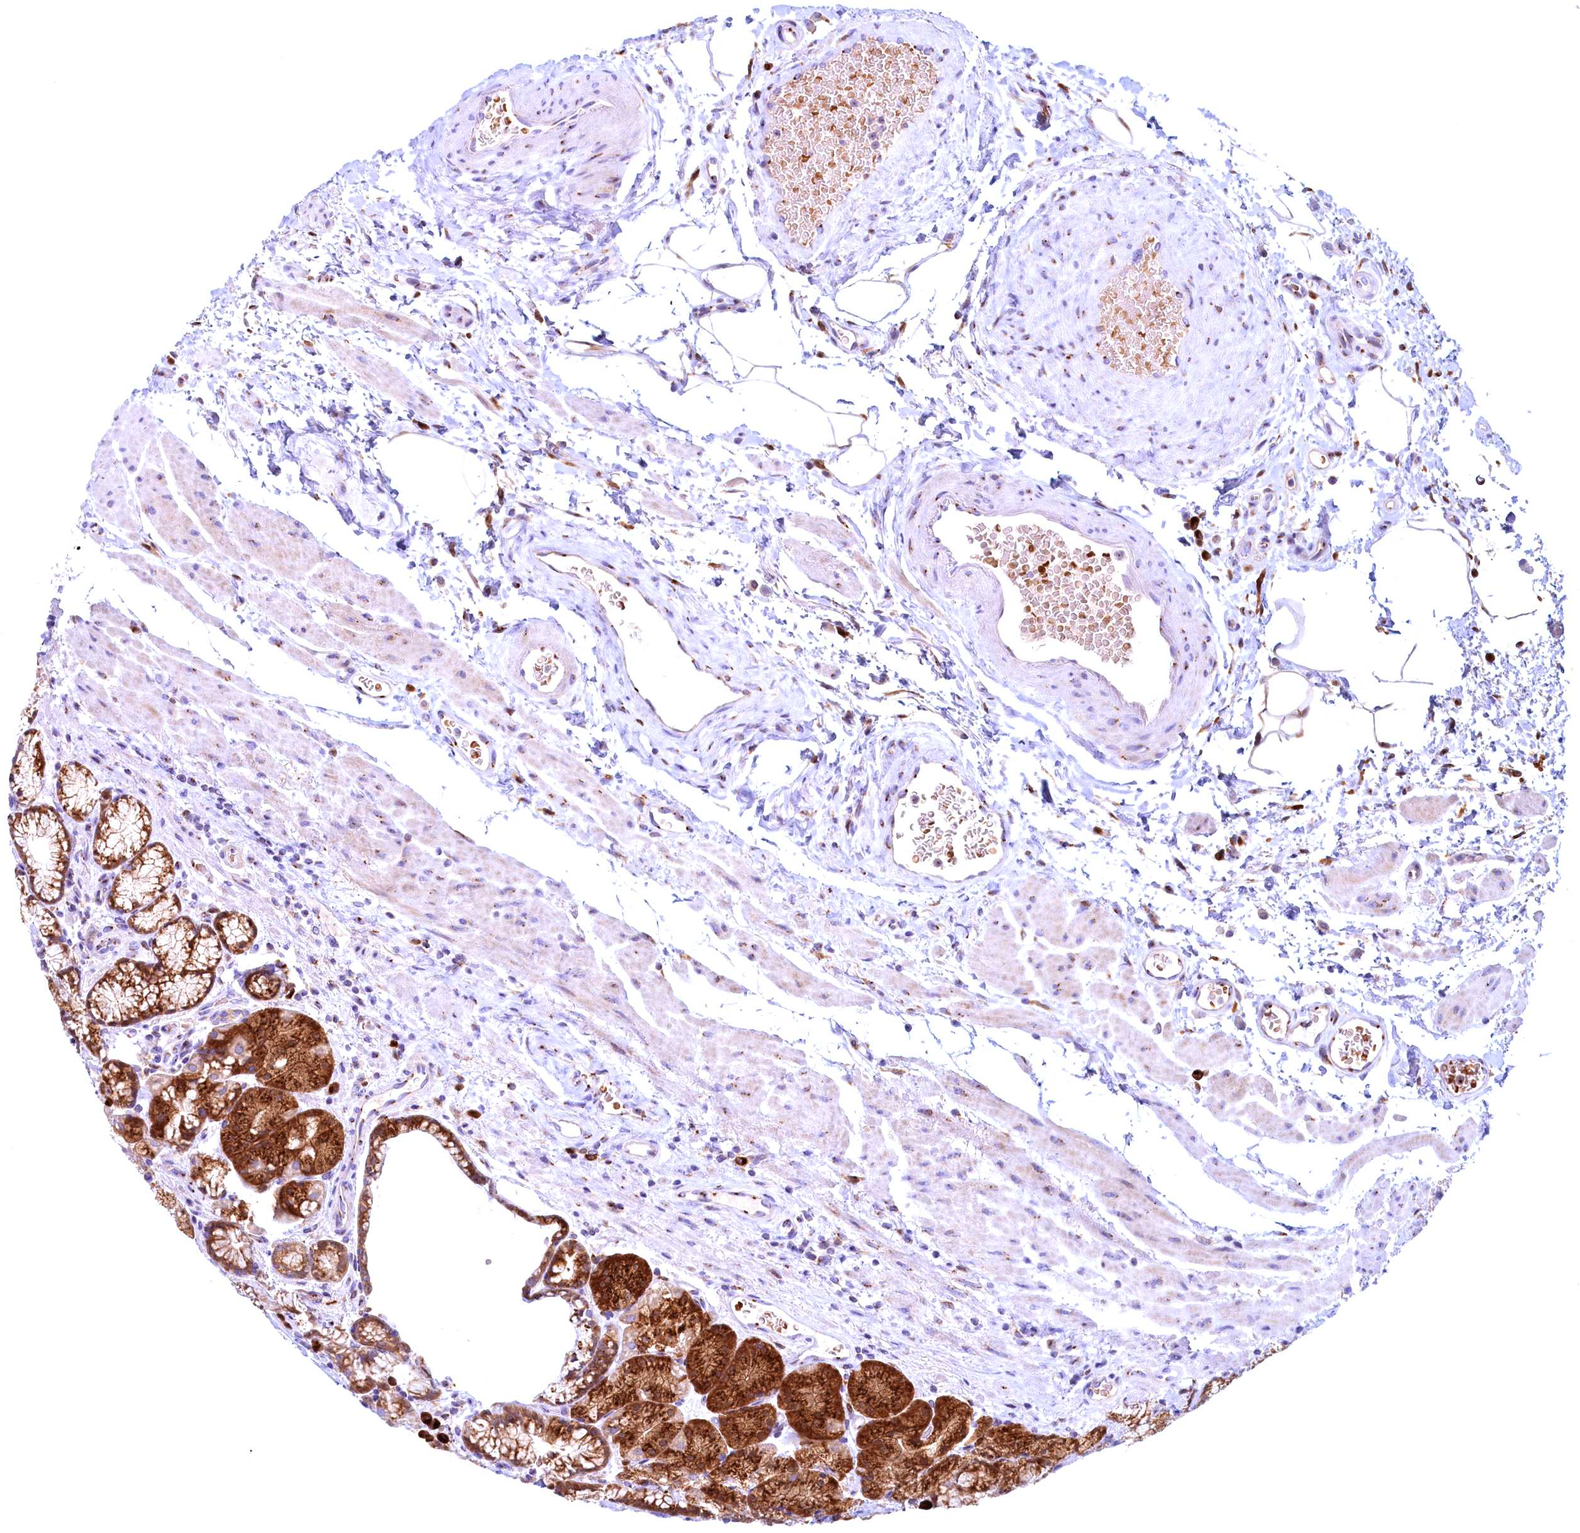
{"staining": {"intensity": "strong", "quantity": ">75%", "location": "cytoplasmic/membranous"}, "tissue": "stomach", "cell_type": "Glandular cells", "image_type": "normal", "snomed": [{"axis": "morphology", "description": "Normal tissue, NOS"}, {"axis": "topography", "description": "Stomach"}], "caption": "The immunohistochemical stain shows strong cytoplasmic/membranous expression in glandular cells of normal stomach.", "gene": "BLVRB", "patient": {"sex": "male", "age": 63}}